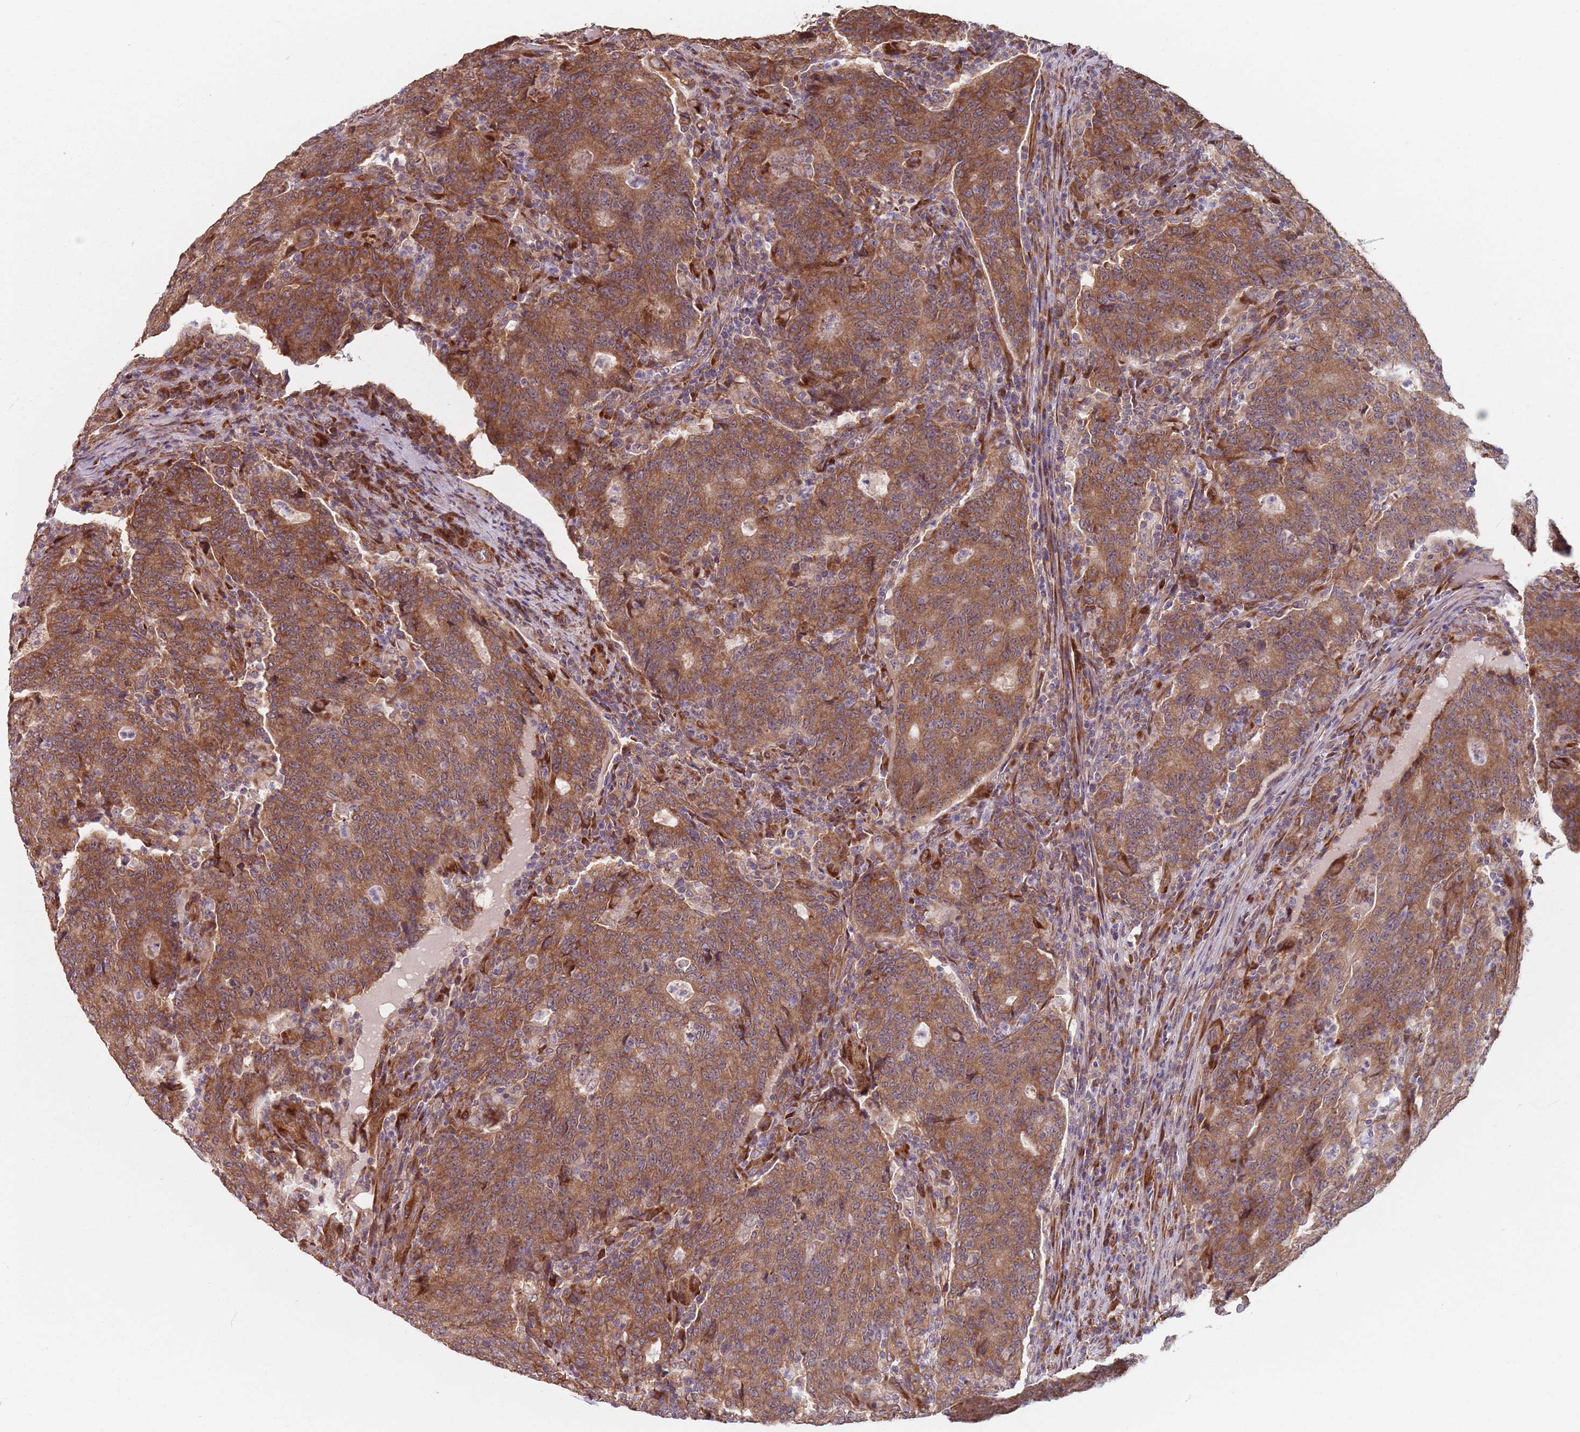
{"staining": {"intensity": "moderate", "quantity": ">75%", "location": "cytoplasmic/membranous"}, "tissue": "colorectal cancer", "cell_type": "Tumor cells", "image_type": "cancer", "snomed": [{"axis": "morphology", "description": "Adenocarcinoma, NOS"}, {"axis": "topography", "description": "Colon"}], "caption": "High-power microscopy captured an immunohistochemistry photomicrograph of colorectal adenocarcinoma, revealing moderate cytoplasmic/membranous positivity in approximately >75% of tumor cells.", "gene": "NOTCH3", "patient": {"sex": "female", "age": 75}}